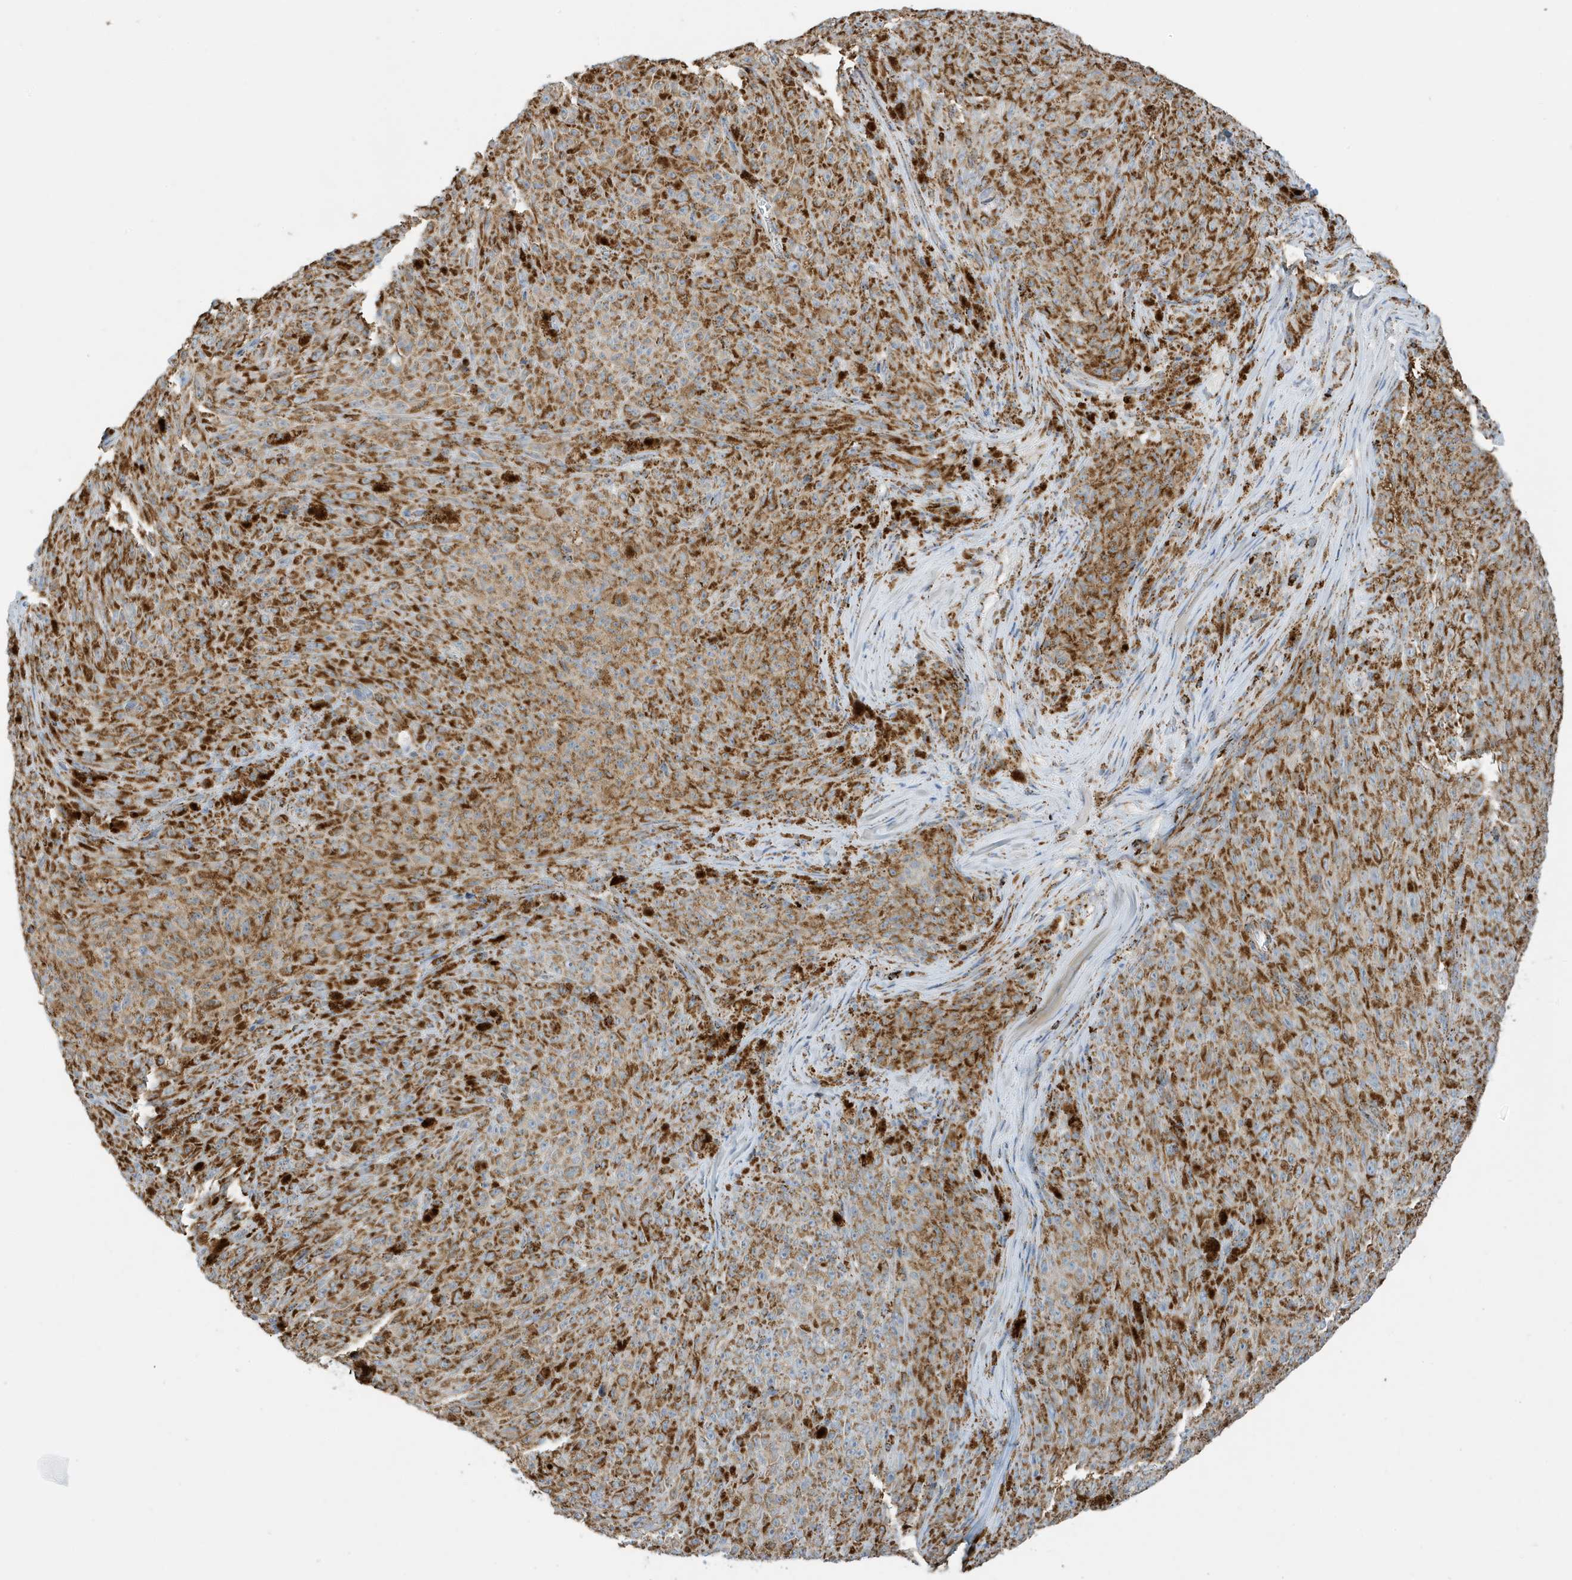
{"staining": {"intensity": "strong", "quantity": ">75%", "location": "cytoplasmic/membranous"}, "tissue": "melanoma", "cell_type": "Tumor cells", "image_type": "cancer", "snomed": [{"axis": "morphology", "description": "Malignant melanoma, NOS"}, {"axis": "topography", "description": "Skin"}], "caption": "Malignant melanoma stained with a brown dye reveals strong cytoplasmic/membranous positive expression in about >75% of tumor cells.", "gene": "ATP5ME", "patient": {"sex": "female", "age": 82}}